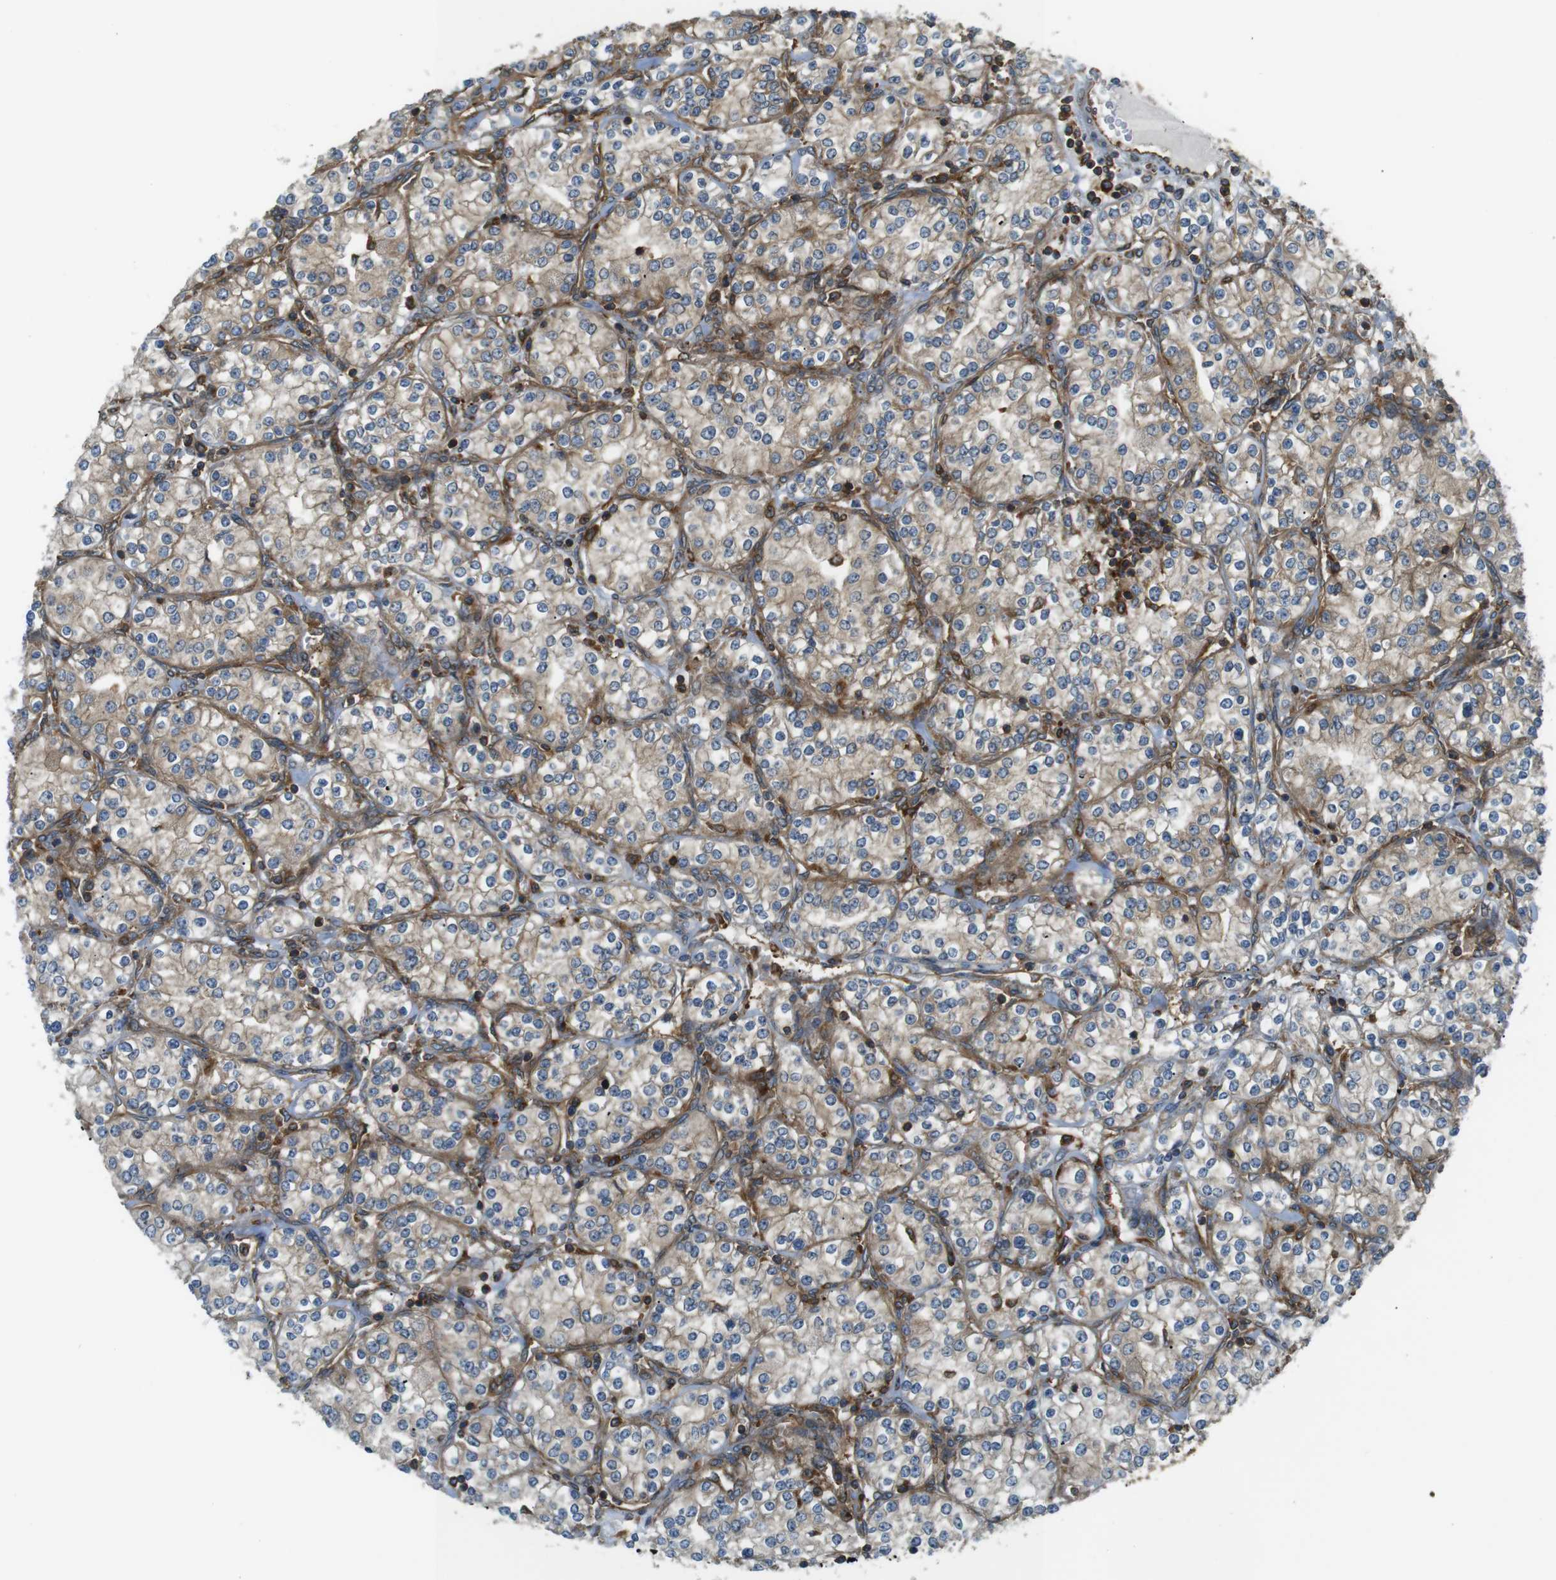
{"staining": {"intensity": "weak", "quantity": "25%-75%", "location": "cytoplasmic/membranous"}, "tissue": "renal cancer", "cell_type": "Tumor cells", "image_type": "cancer", "snomed": [{"axis": "morphology", "description": "Adenocarcinoma, NOS"}, {"axis": "topography", "description": "Kidney"}], "caption": "Immunohistochemistry image of renal cancer (adenocarcinoma) stained for a protein (brown), which shows low levels of weak cytoplasmic/membranous expression in about 25%-75% of tumor cells.", "gene": "TSC1", "patient": {"sex": "male", "age": 77}}